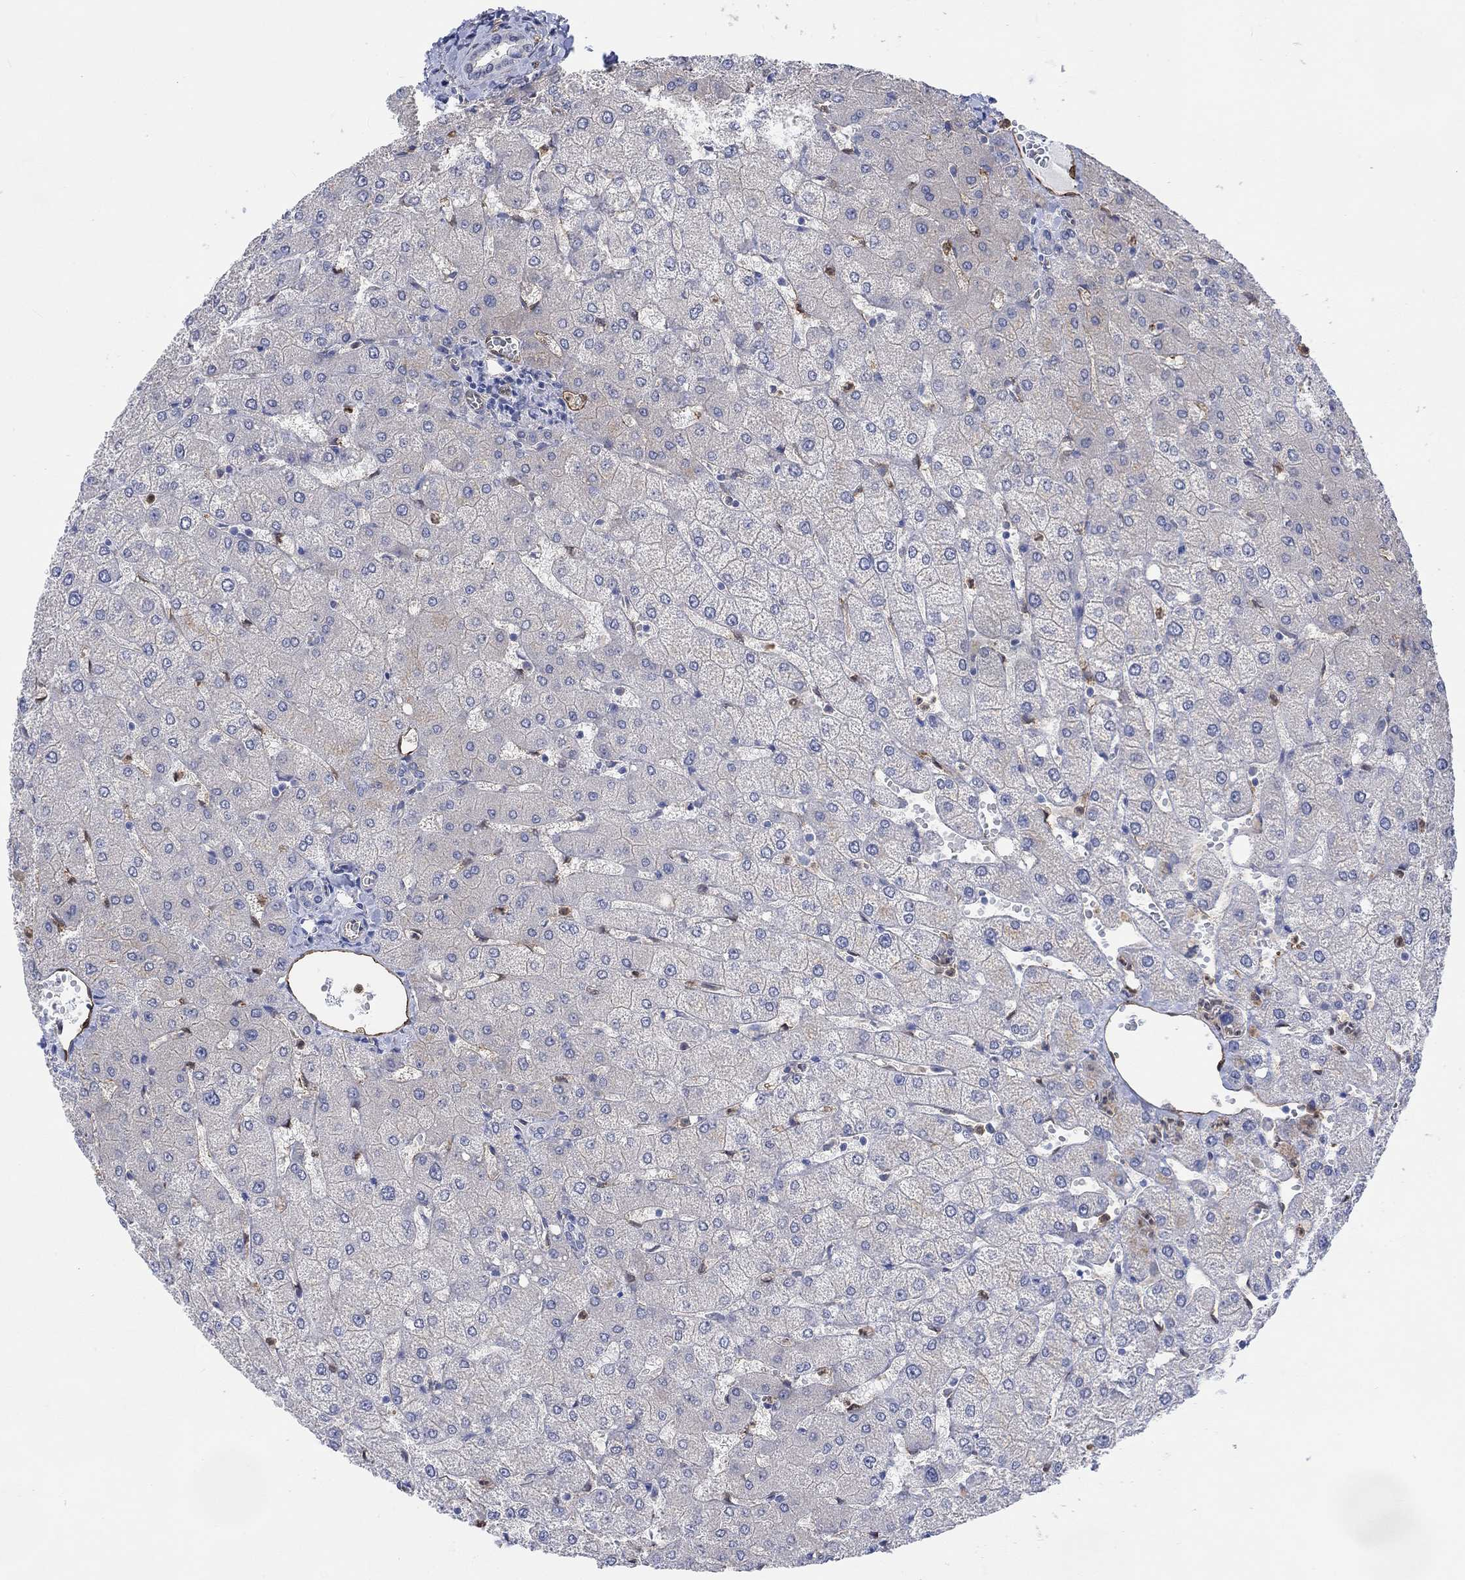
{"staining": {"intensity": "negative", "quantity": "none", "location": "none"}, "tissue": "liver", "cell_type": "Cholangiocytes", "image_type": "normal", "snomed": [{"axis": "morphology", "description": "Normal tissue, NOS"}, {"axis": "topography", "description": "Liver"}], "caption": "DAB (3,3'-diaminobenzidine) immunohistochemical staining of benign human liver exhibits no significant staining in cholangiocytes.", "gene": "TGM2", "patient": {"sex": "female", "age": 54}}